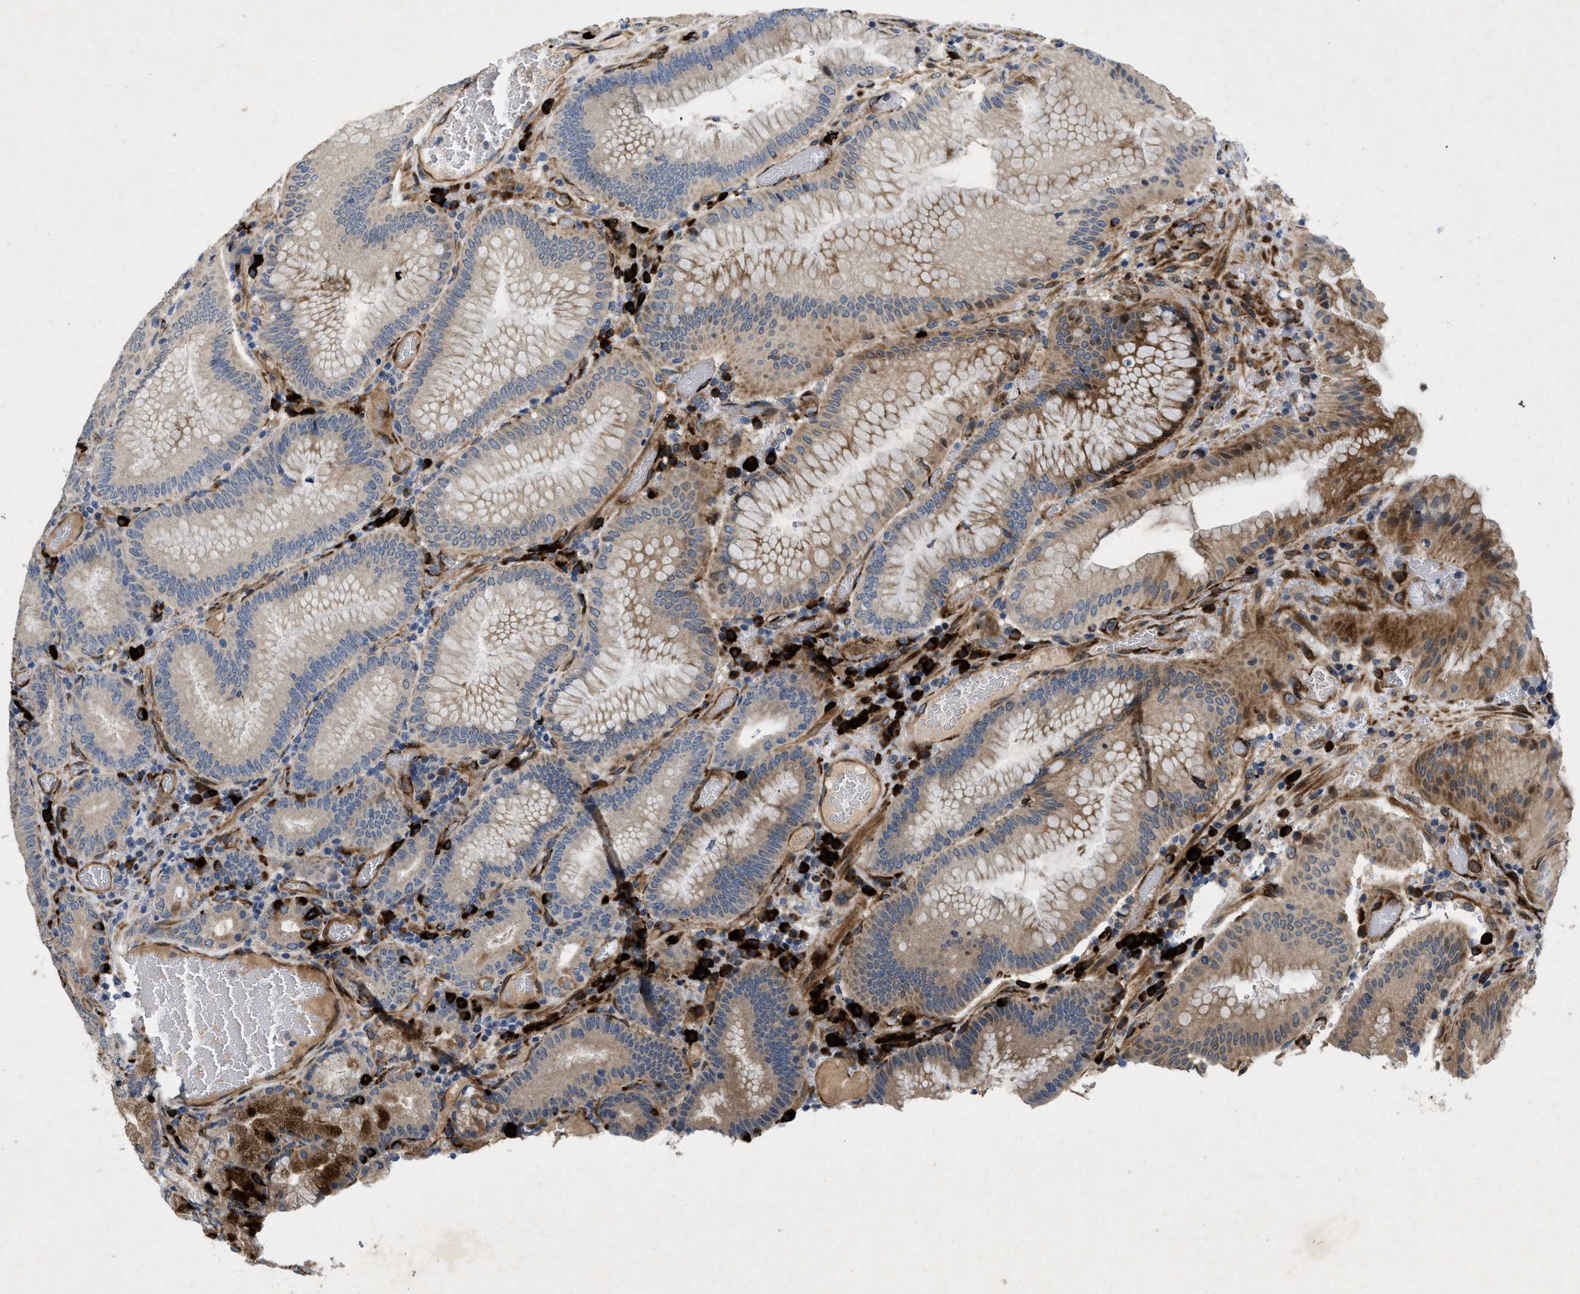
{"staining": {"intensity": "strong", "quantity": "25%-75%", "location": "cytoplasmic/membranous"}, "tissue": "stomach", "cell_type": "Glandular cells", "image_type": "normal", "snomed": [{"axis": "morphology", "description": "Normal tissue, NOS"}, {"axis": "morphology", "description": "Carcinoid, malignant, NOS"}, {"axis": "topography", "description": "Stomach, upper"}], "caption": "Immunohistochemical staining of normal human stomach displays high levels of strong cytoplasmic/membranous positivity in about 25%-75% of glandular cells.", "gene": "HSPA12B", "patient": {"sex": "male", "age": 39}}